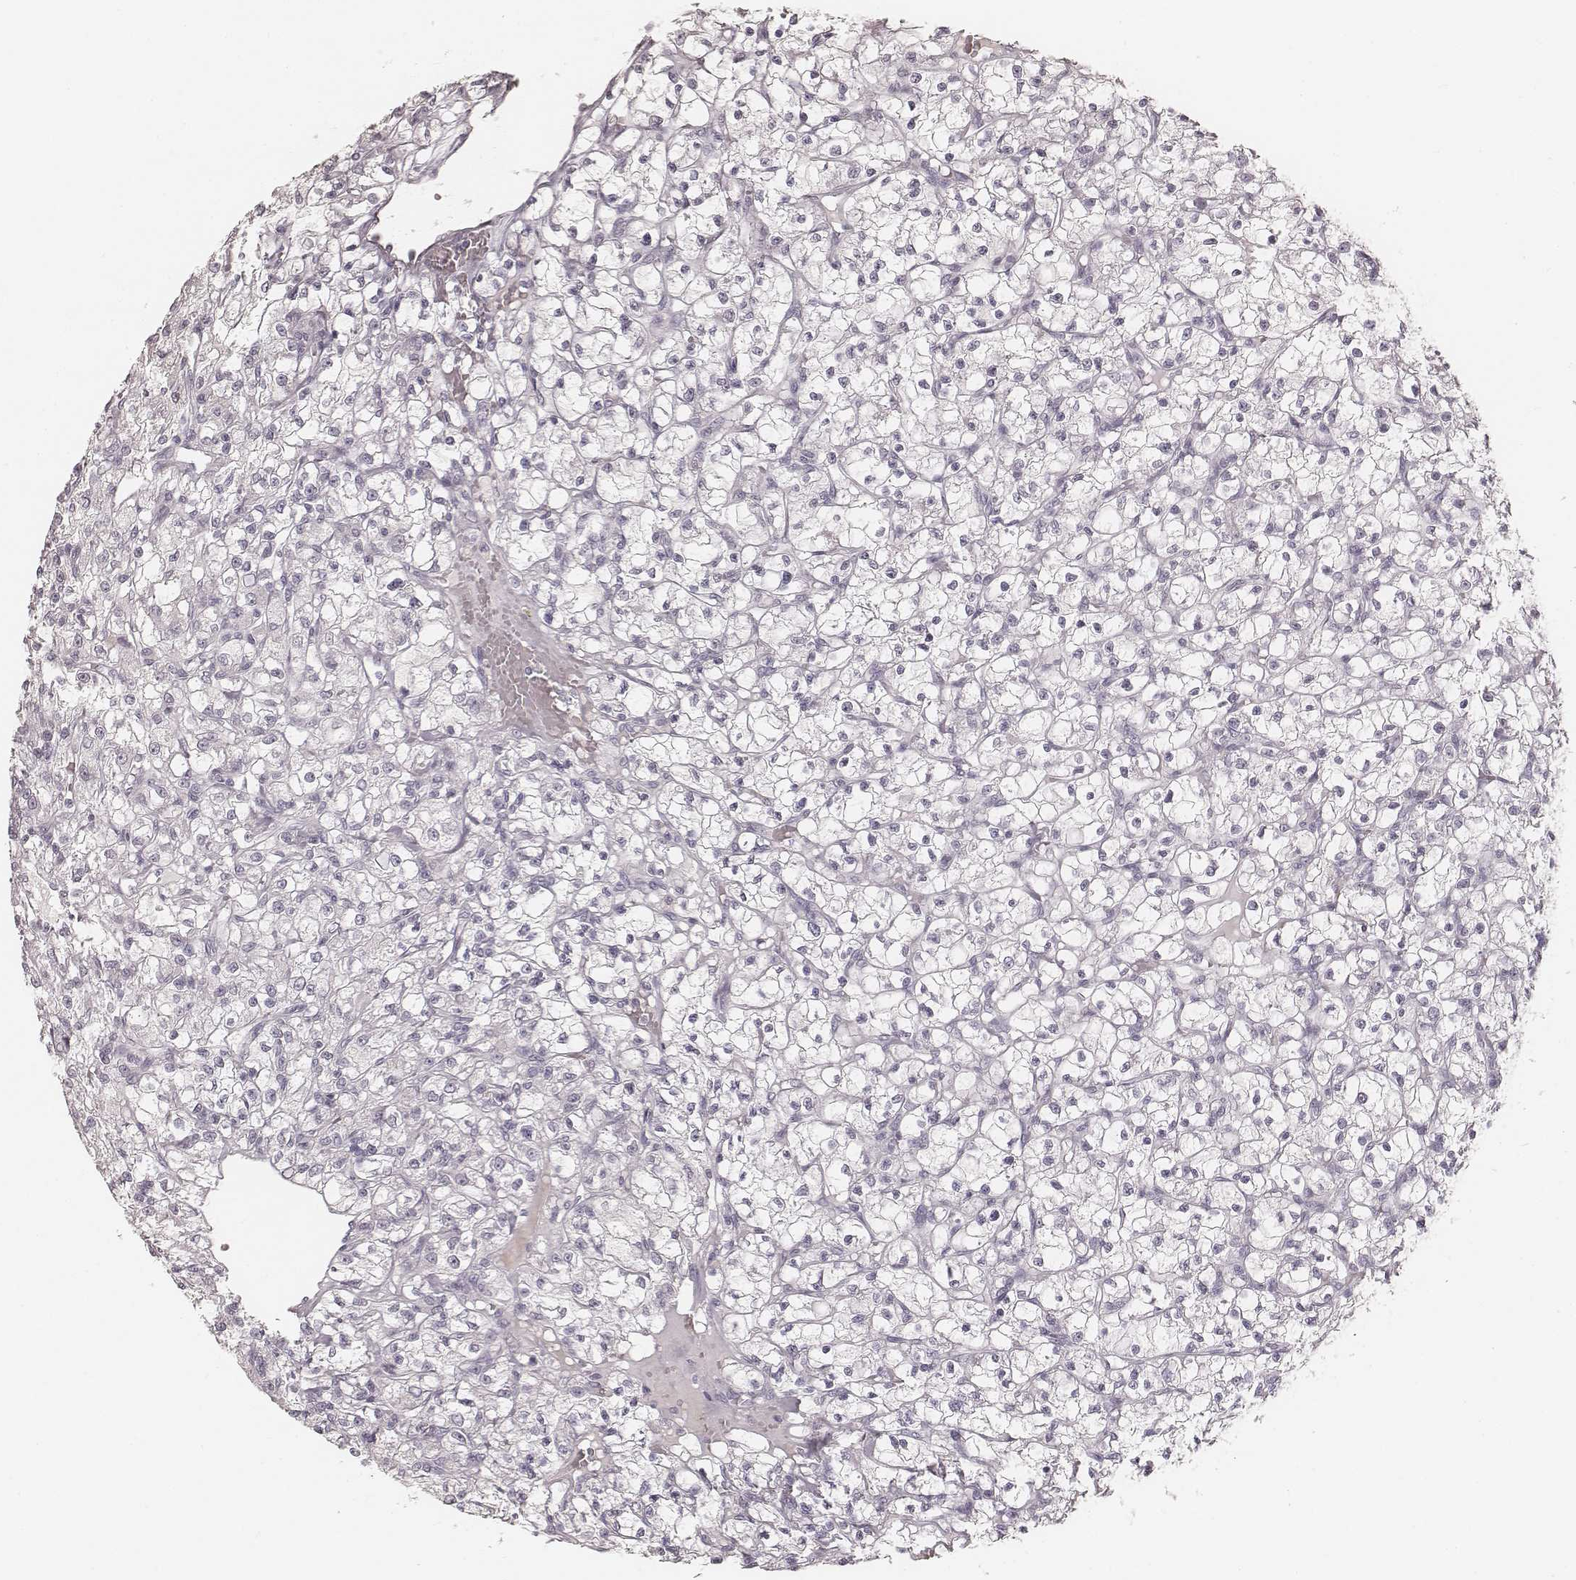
{"staining": {"intensity": "negative", "quantity": "none", "location": "none"}, "tissue": "renal cancer", "cell_type": "Tumor cells", "image_type": "cancer", "snomed": [{"axis": "morphology", "description": "Adenocarcinoma, NOS"}, {"axis": "topography", "description": "Kidney"}], "caption": "Histopathology image shows no significant protein expression in tumor cells of adenocarcinoma (renal). The staining was performed using DAB to visualize the protein expression in brown, while the nuclei were stained in blue with hematoxylin (Magnification: 20x).", "gene": "KRT26", "patient": {"sex": "female", "age": 59}}